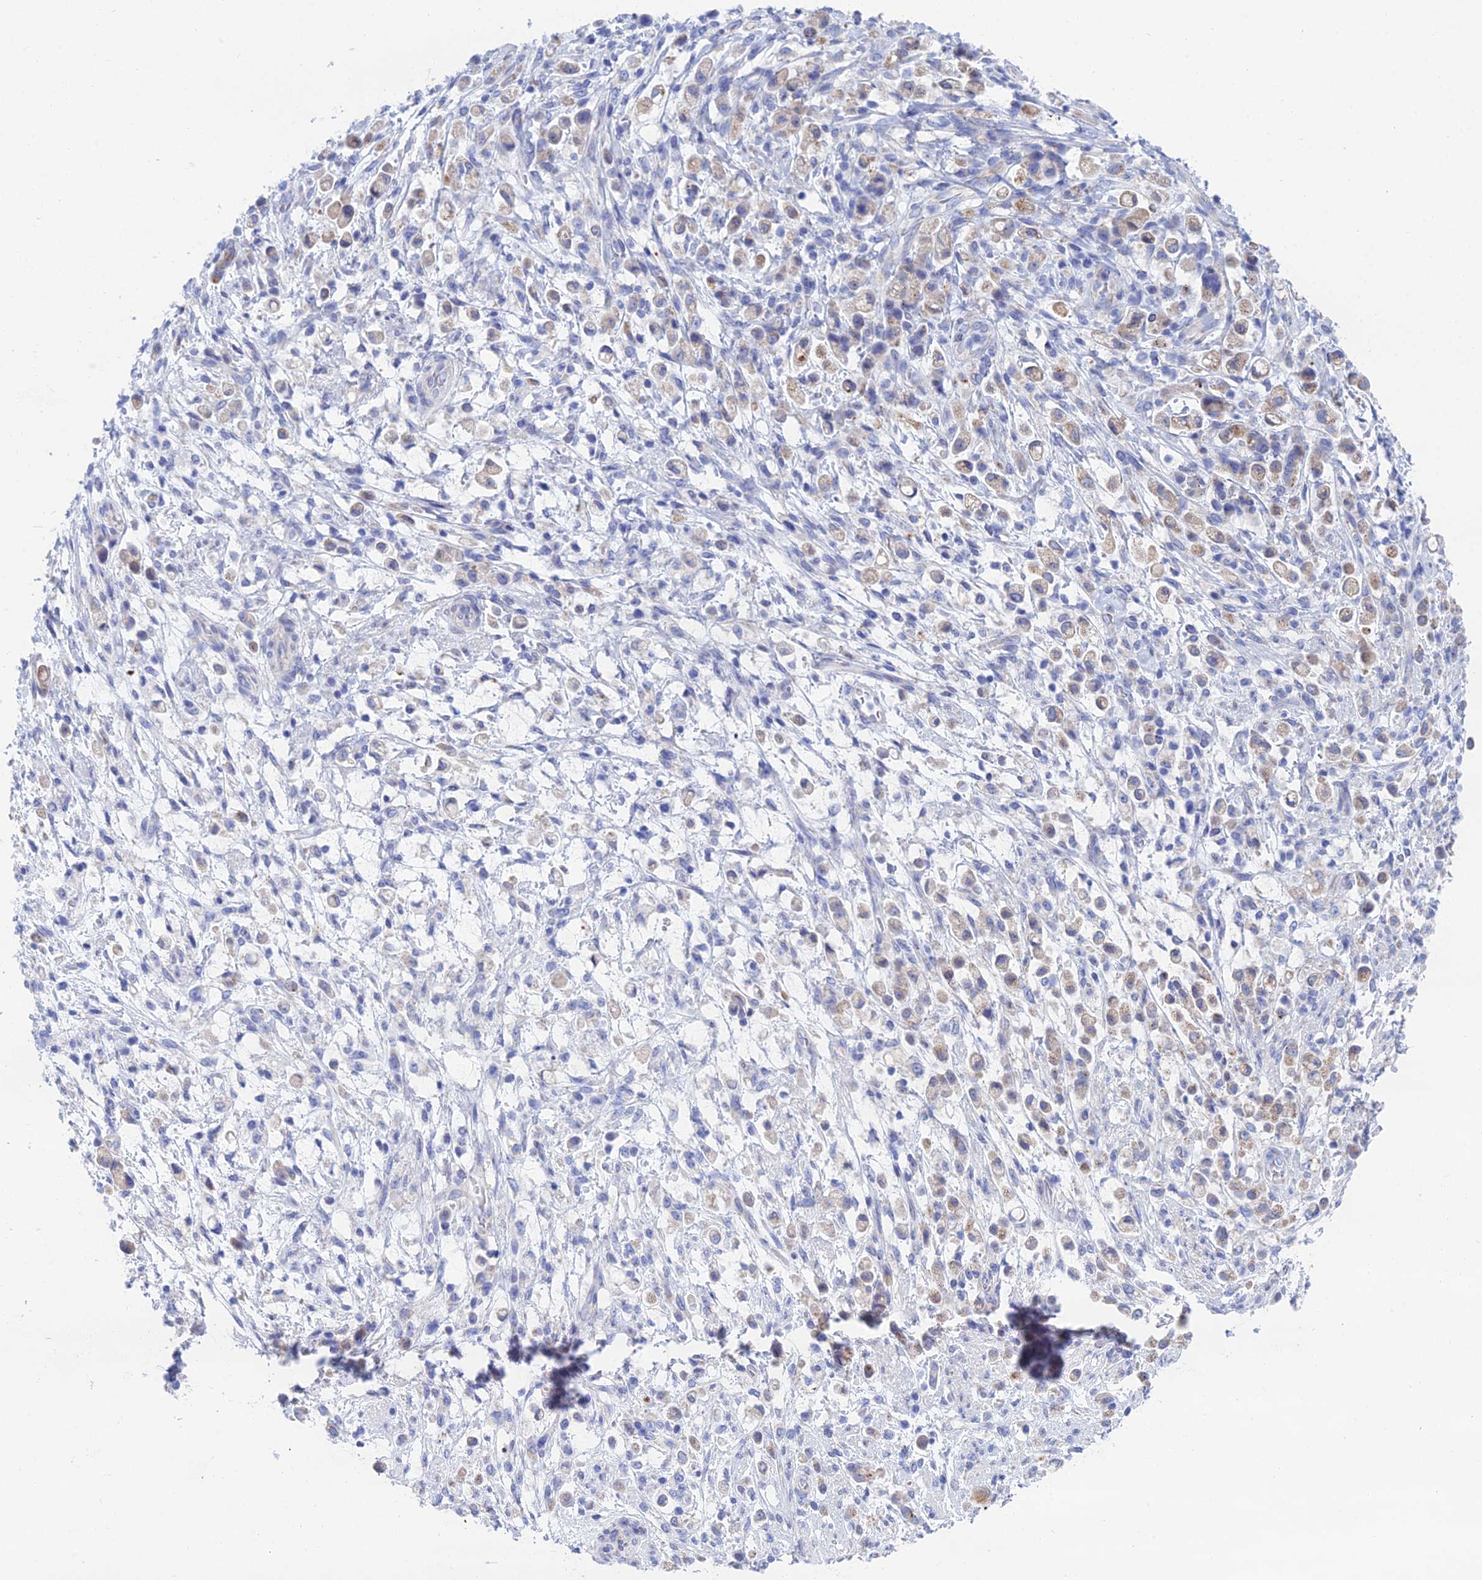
{"staining": {"intensity": "weak", "quantity": "<25%", "location": "cytoplasmic/membranous"}, "tissue": "stomach cancer", "cell_type": "Tumor cells", "image_type": "cancer", "snomed": [{"axis": "morphology", "description": "Adenocarcinoma, NOS"}, {"axis": "topography", "description": "Stomach"}], "caption": "DAB (3,3'-diaminobenzidine) immunohistochemical staining of human stomach cancer (adenocarcinoma) shows no significant expression in tumor cells.", "gene": "CFAP210", "patient": {"sex": "female", "age": 60}}